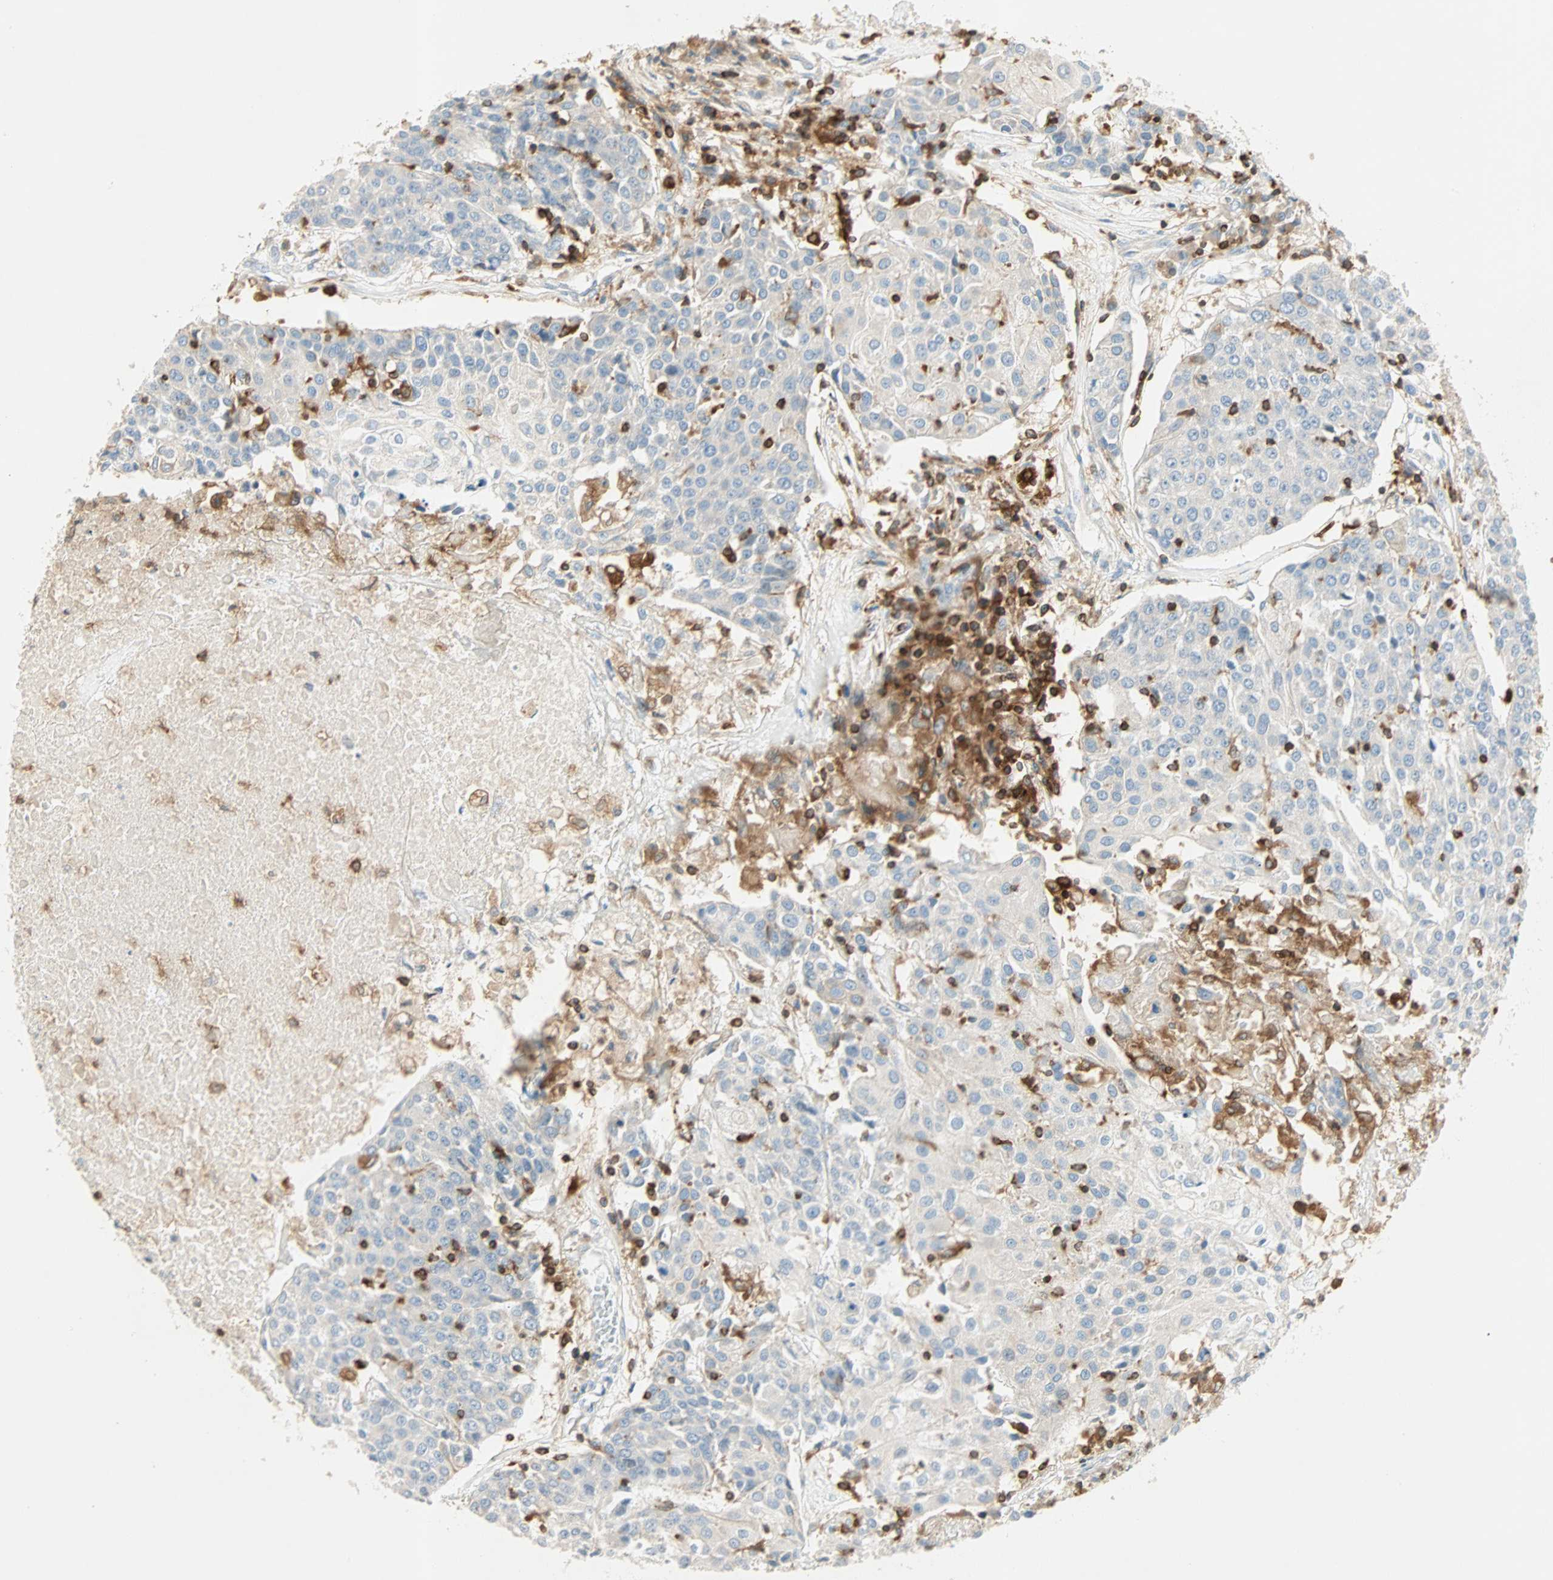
{"staining": {"intensity": "negative", "quantity": "none", "location": "none"}, "tissue": "urothelial cancer", "cell_type": "Tumor cells", "image_type": "cancer", "snomed": [{"axis": "morphology", "description": "Urothelial carcinoma, High grade"}, {"axis": "topography", "description": "Urinary bladder"}], "caption": "A high-resolution image shows immunohistochemistry (IHC) staining of urothelial cancer, which reveals no significant positivity in tumor cells.", "gene": "FMNL1", "patient": {"sex": "female", "age": 85}}